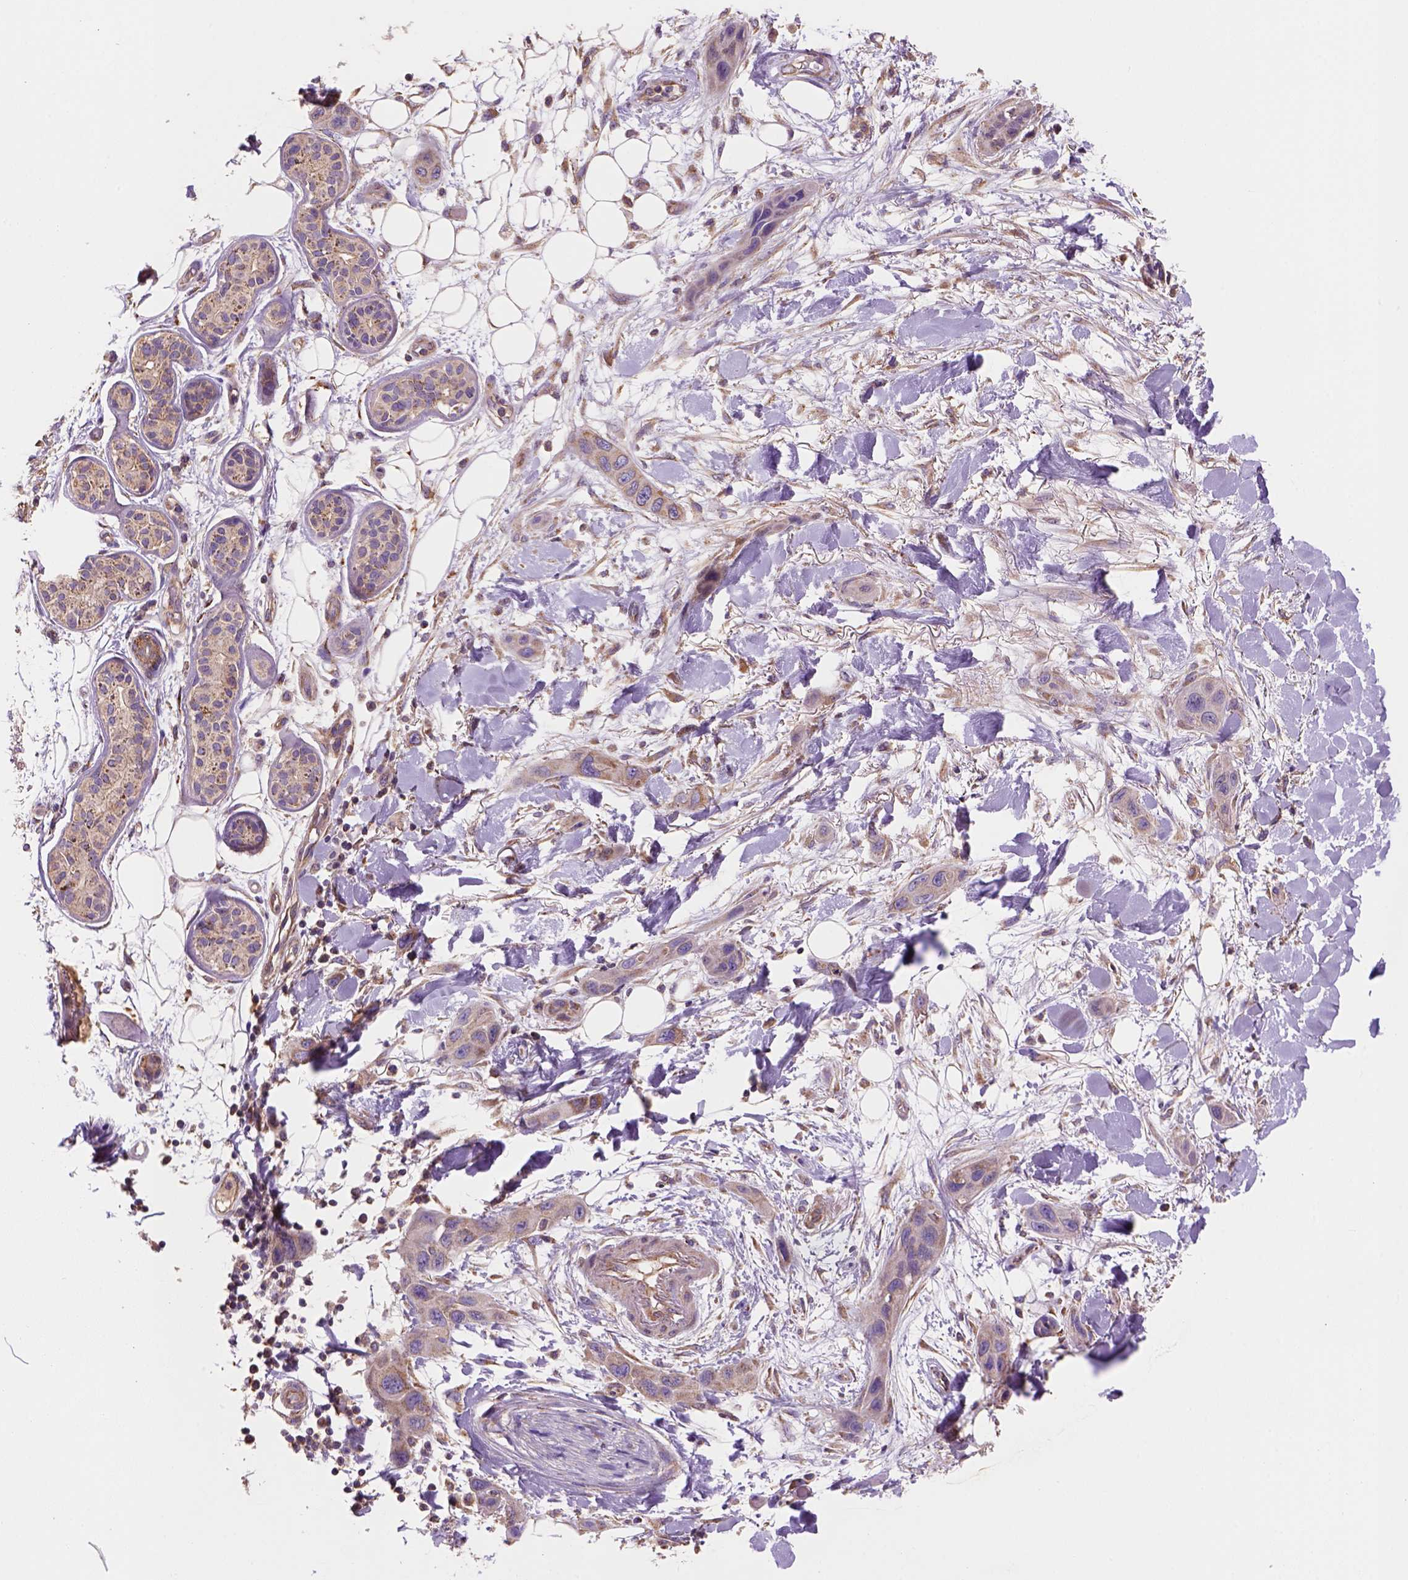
{"staining": {"intensity": "weak", "quantity": ">75%", "location": "cytoplasmic/membranous"}, "tissue": "skin cancer", "cell_type": "Tumor cells", "image_type": "cancer", "snomed": [{"axis": "morphology", "description": "Squamous cell carcinoma, NOS"}, {"axis": "topography", "description": "Skin"}], "caption": "Immunohistochemistry (IHC) micrograph of skin cancer (squamous cell carcinoma) stained for a protein (brown), which shows low levels of weak cytoplasmic/membranous staining in approximately >75% of tumor cells.", "gene": "WARS2", "patient": {"sex": "male", "age": 79}}